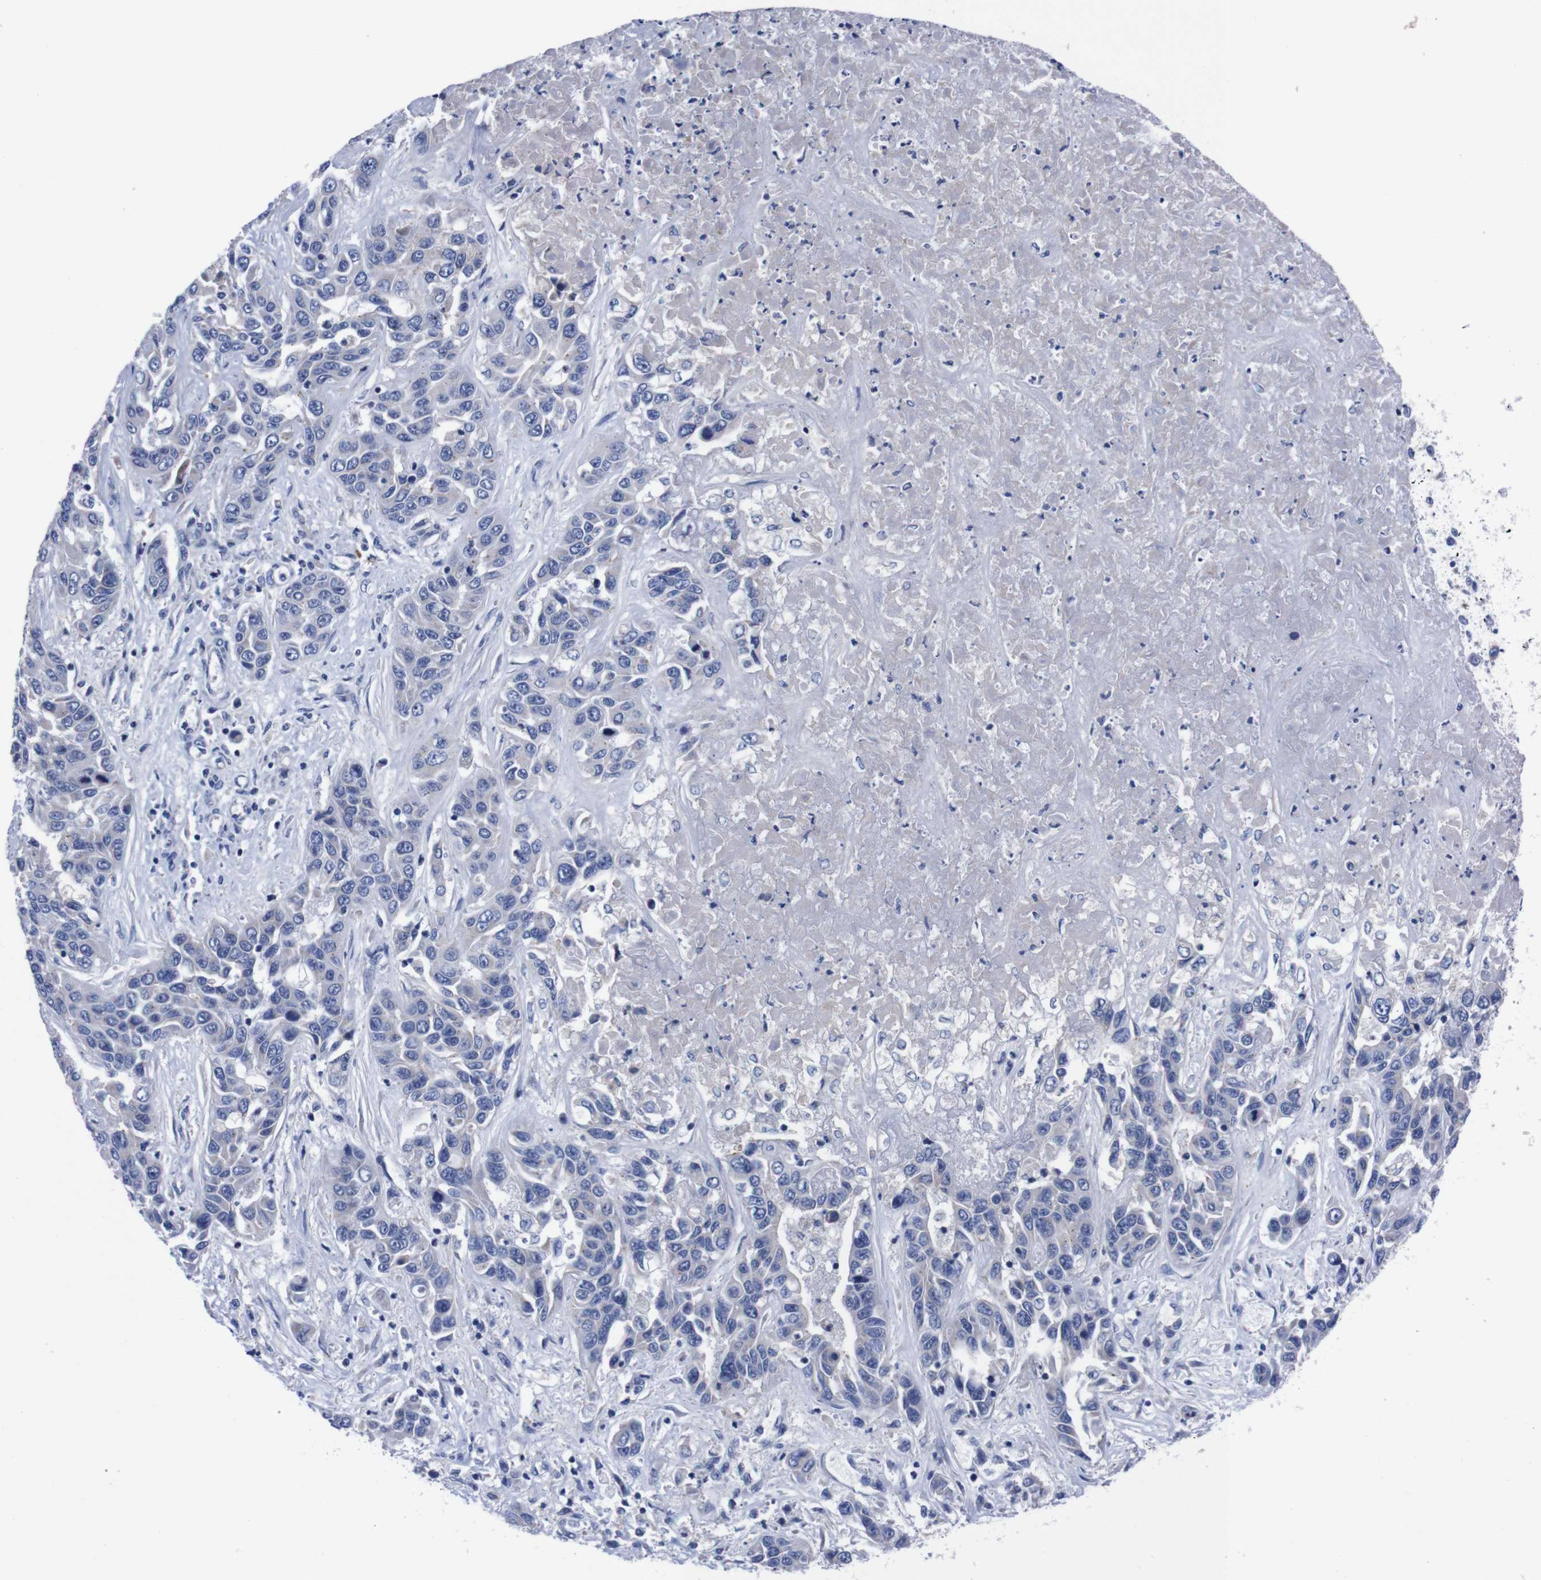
{"staining": {"intensity": "negative", "quantity": "none", "location": "none"}, "tissue": "liver cancer", "cell_type": "Tumor cells", "image_type": "cancer", "snomed": [{"axis": "morphology", "description": "Cholangiocarcinoma"}, {"axis": "topography", "description": "Liver"}], "caption": "Immunohistochemistry (IHC) of human liver cholangiocarcinoma demonstrates no staining in tumor cells. (DAB immunohistochemistry visualized using brightfield microscopy, high magnification).", "gene": "FAM210A", "patient": {"sex": "female", "age": 52}}